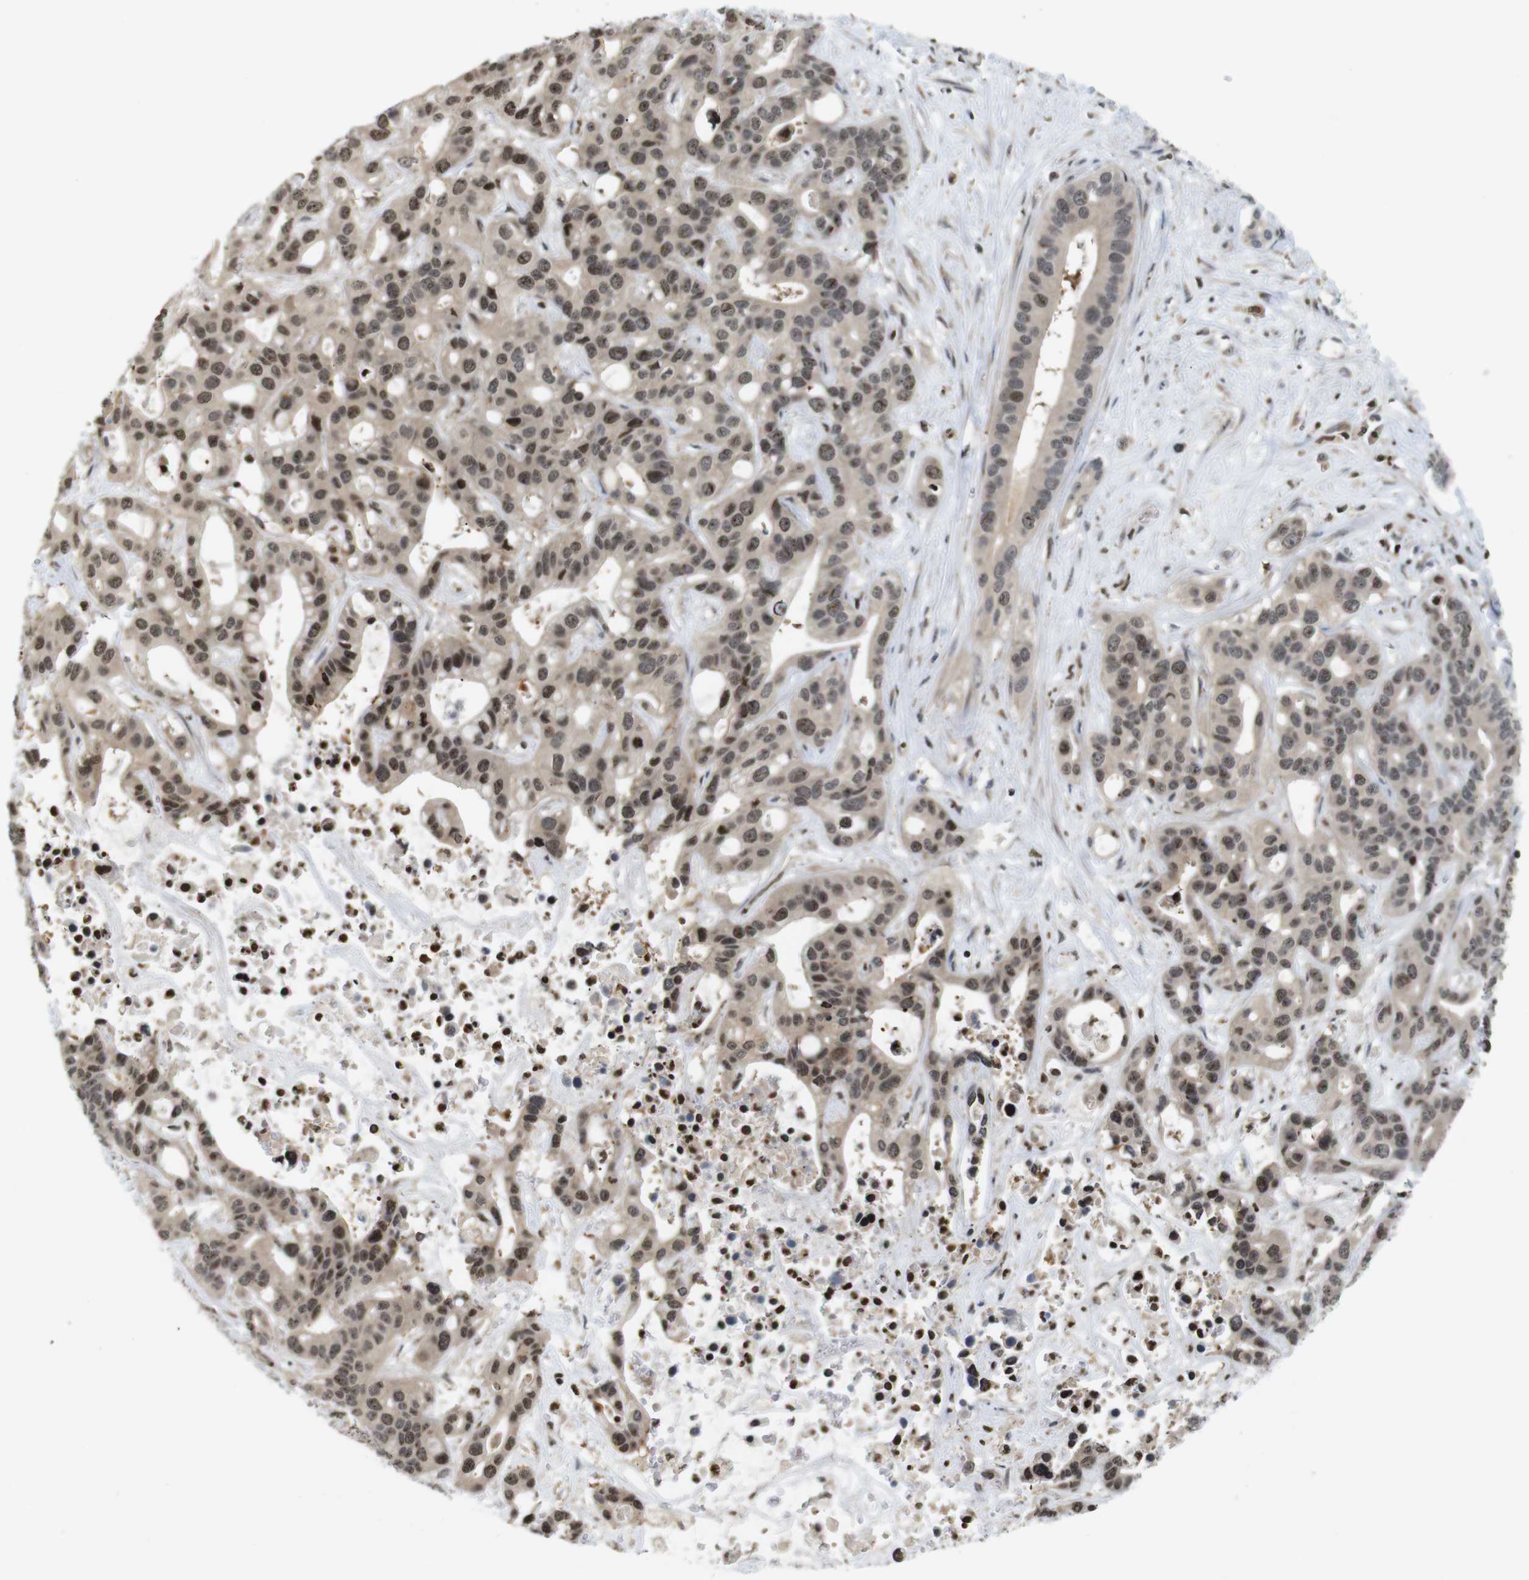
{"staining": {"intensity": "moderate", "quantity": ">75%", "location": "cytoplasmic/membranous,nuclear"}, "tissue": "liver cancer", "cell_type": "Tumor cells", "image_type": "cancer", "snomed": [{"axis": "morphology", "description": "Cholangiocarcinoma"}, {"axis": "topography", "description": "Liver"}], "caption": "Human liver cancer stained with a brown dye exhibits moderate cytoplasmic/membranous and nuclear positive positivity in about >75% of tumor cells.", "gene": "MBD1", "patient": {"sex": "female", "age": 65}}